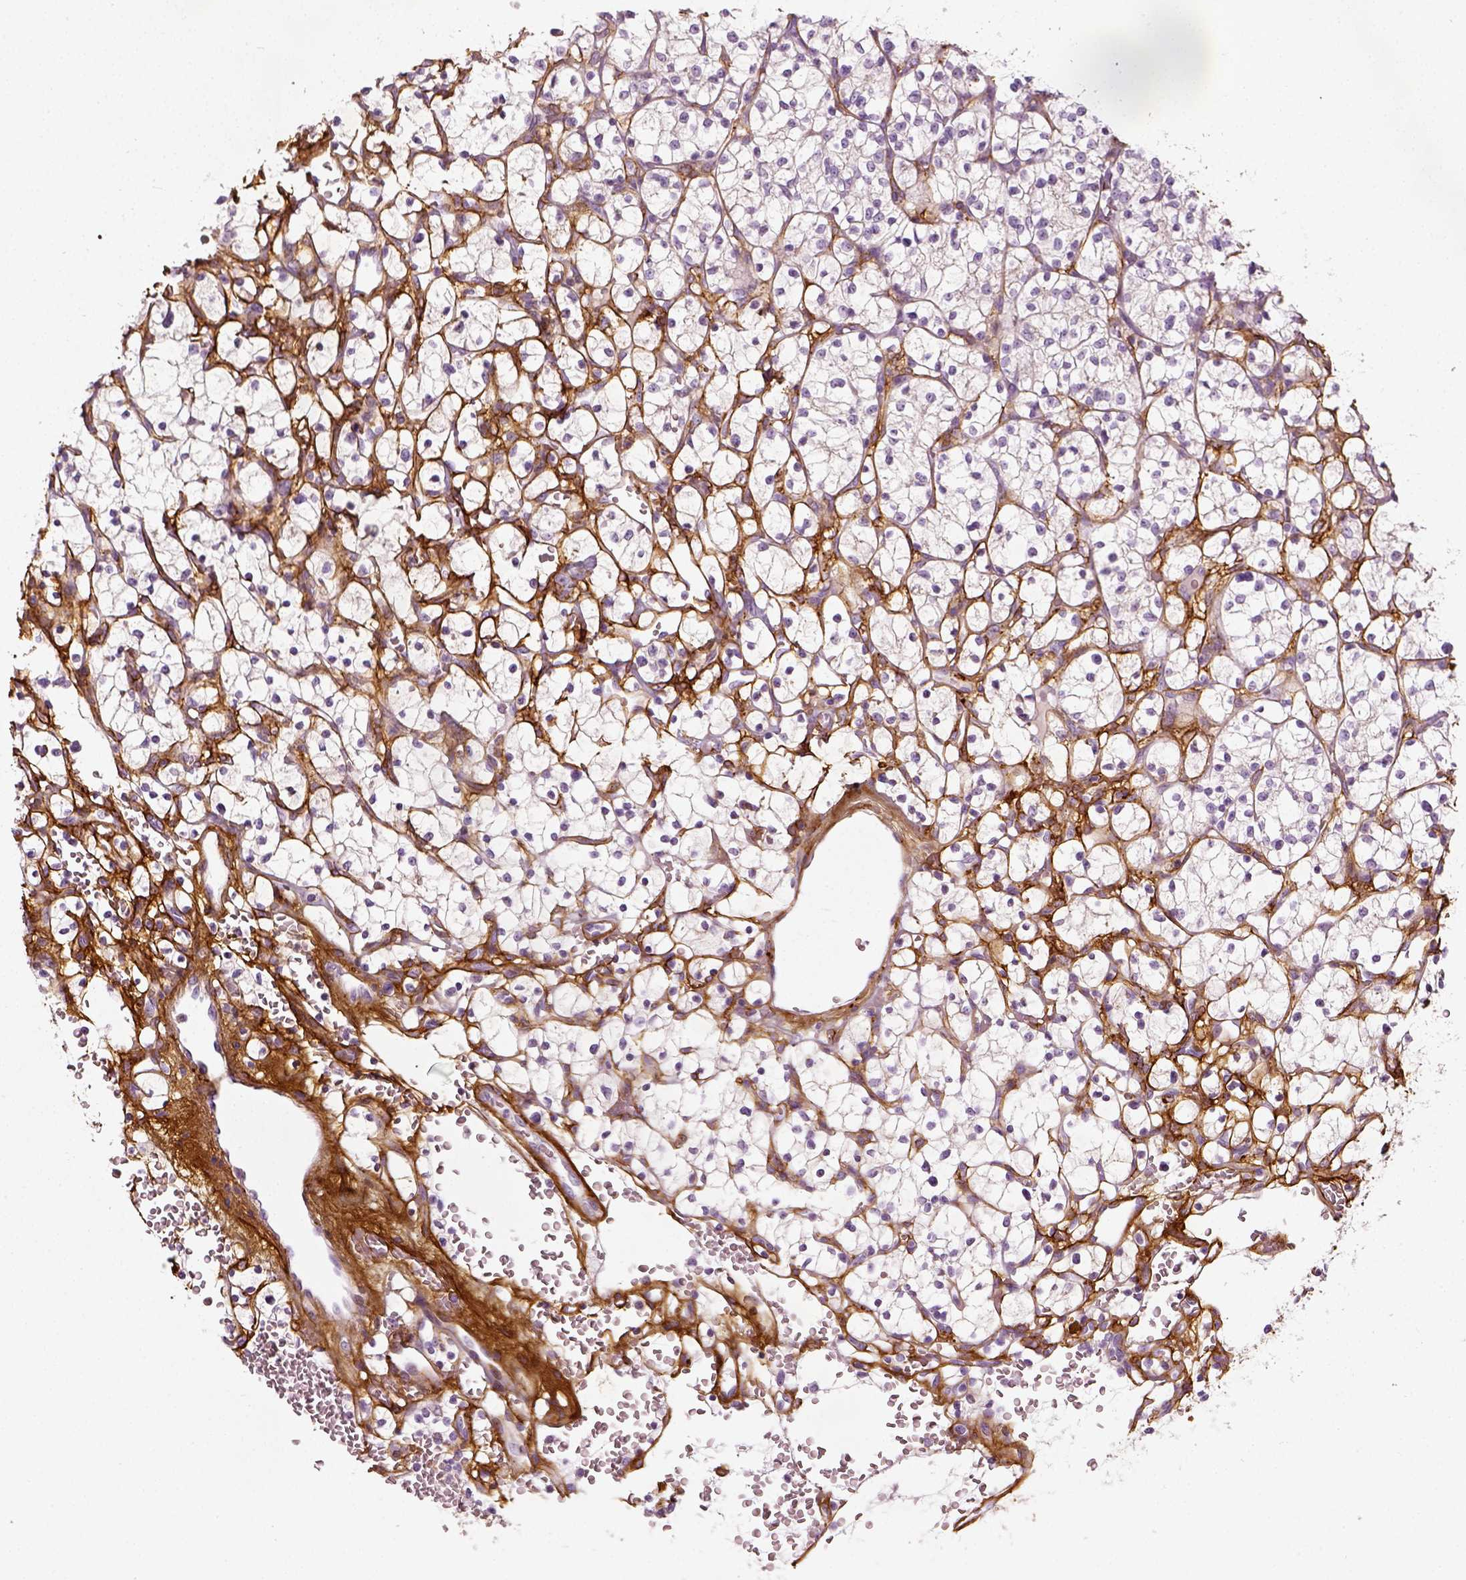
{"staining": {"intensity": "negative", "quantity": "none", "location": "none"}, "tissue": "renal cancer", "cell_type": "Tumor cells", "image_type": "cancer", "snomed": [{"axis": "morphology", "description": "Adenocarcinoma, NOS"}, {"axis": "topography", "description": "Kidney"}], "caption": "This is an immunohistochemistry (IHC) photomicrograph of renal cancer. There is no expression in tumor cells.", "gene": "COL6A2", "patient": {"sex": "female", "age": 64}}